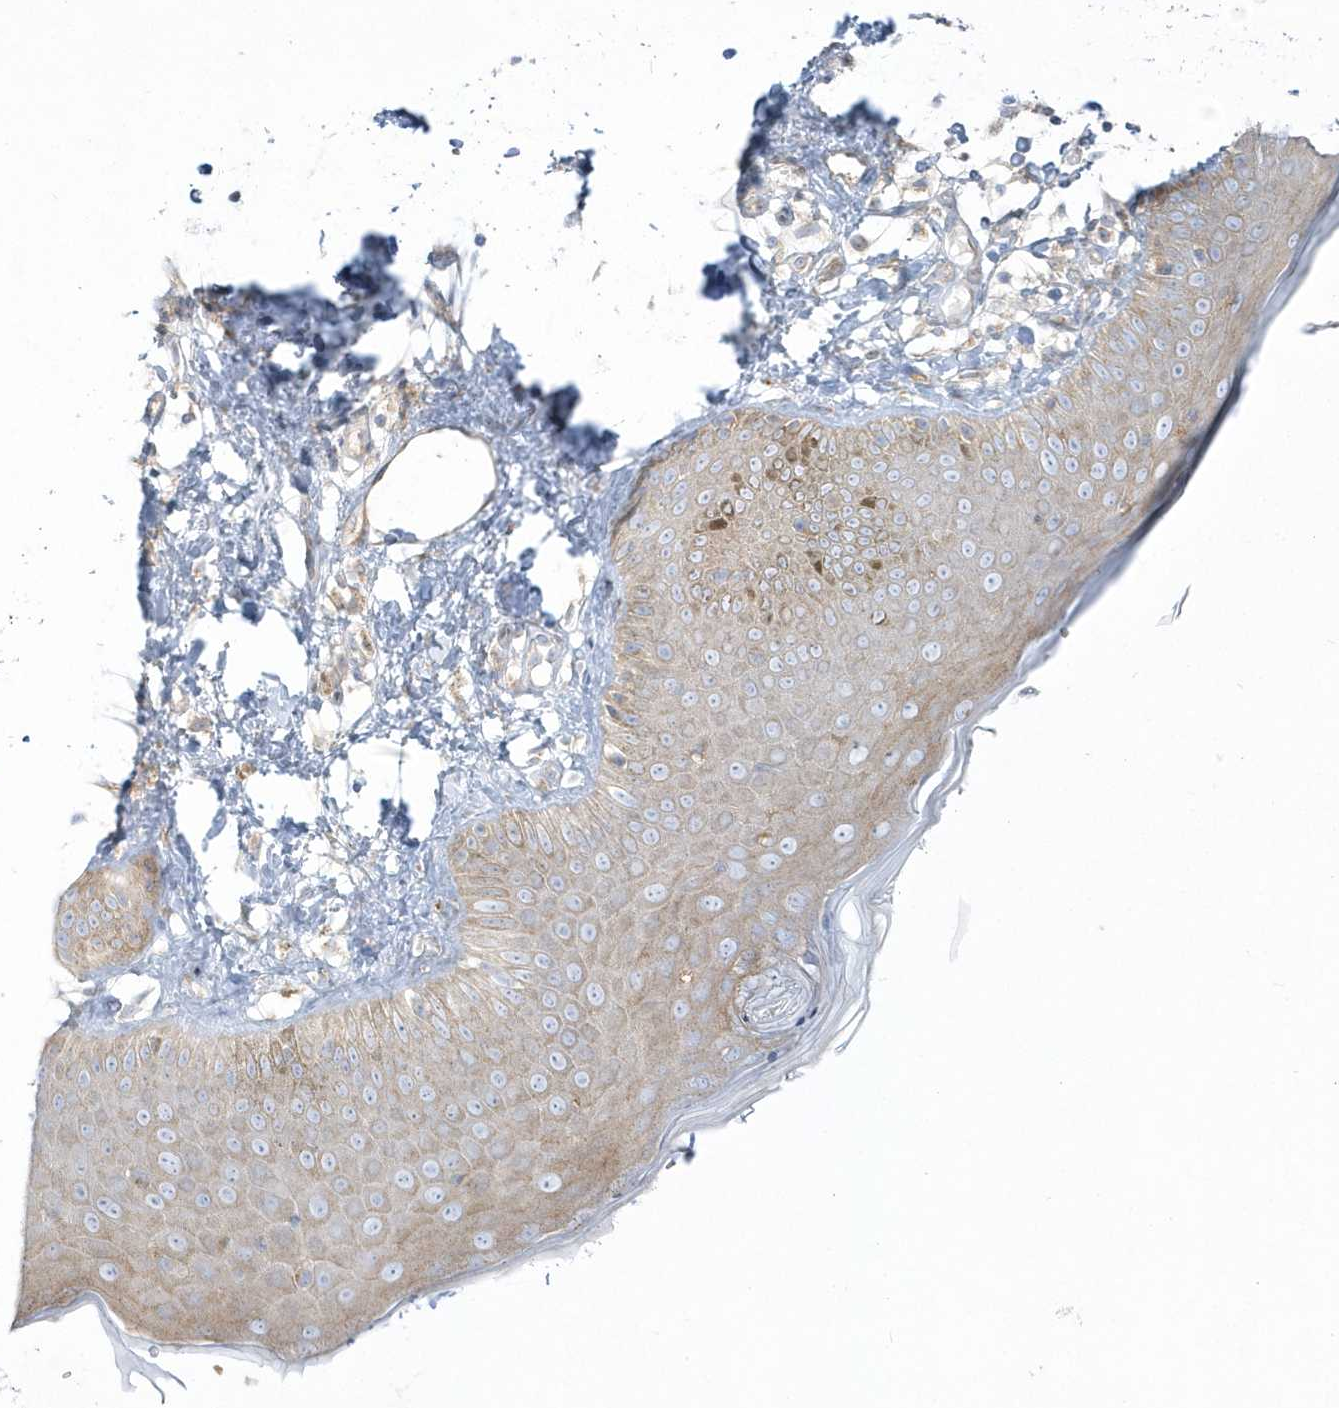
{"staining": {"intensity": "weak", "quantity": ">75%", "location": "cytoplasmic/membranous"}, "tissue": "skin", "cell_type": "Fibroblasts", "image_type": "normal", "snomed": [{"axis": "morphology", "description": "Normal tissue, NOS"}, {"axis": "topography", "description": "Skin"}], "caption": "A brown stain highlights weak cytoplasmic/membranous positivity of a protein in fibroblasts of benign skin.", "gene": "DNAJC18", "patient": {"sex": "male", "age": 52}}